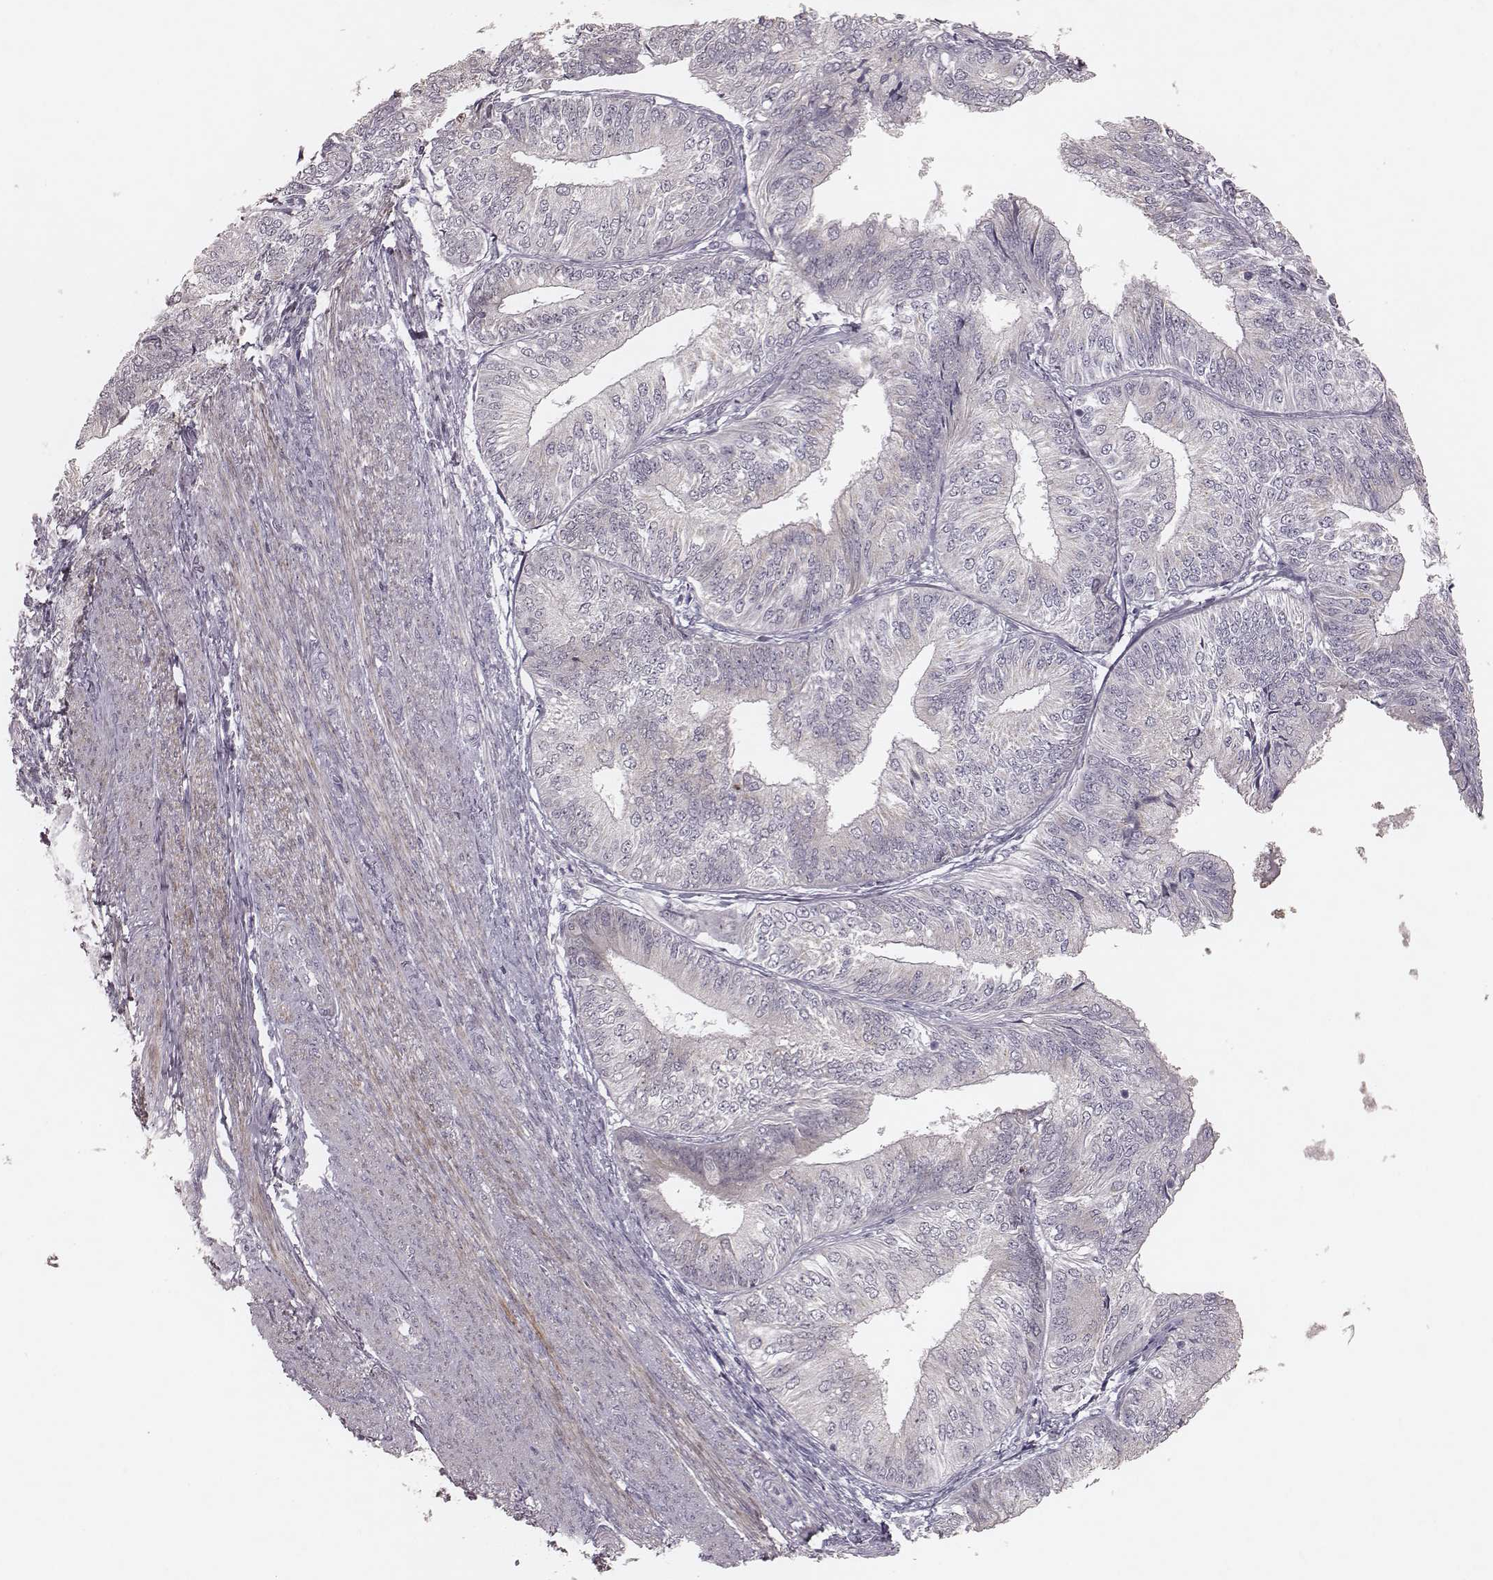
{"staining": {"intensity": "negative", "quantity": "none", "location": "none"}, "tissue": "endometrial cancer", "cell_type": "Tumor cells", "image_type": "cancer", "snomed": [{"axis": "morphology", "description": "Adenocarcinoma, NOS"}, {"axis": "topography", "description": "Endometrium"}], "caption": "DAB immunohistochemical staining of adenocarcinoma (endometrial) exhibits no significant expression in tumor cells. (DAB immunohistochemistry visualized using brightfield microscopy, high magnification).", "gene": "FAM13B", "patient": {"sex": "female", "age": 58}}